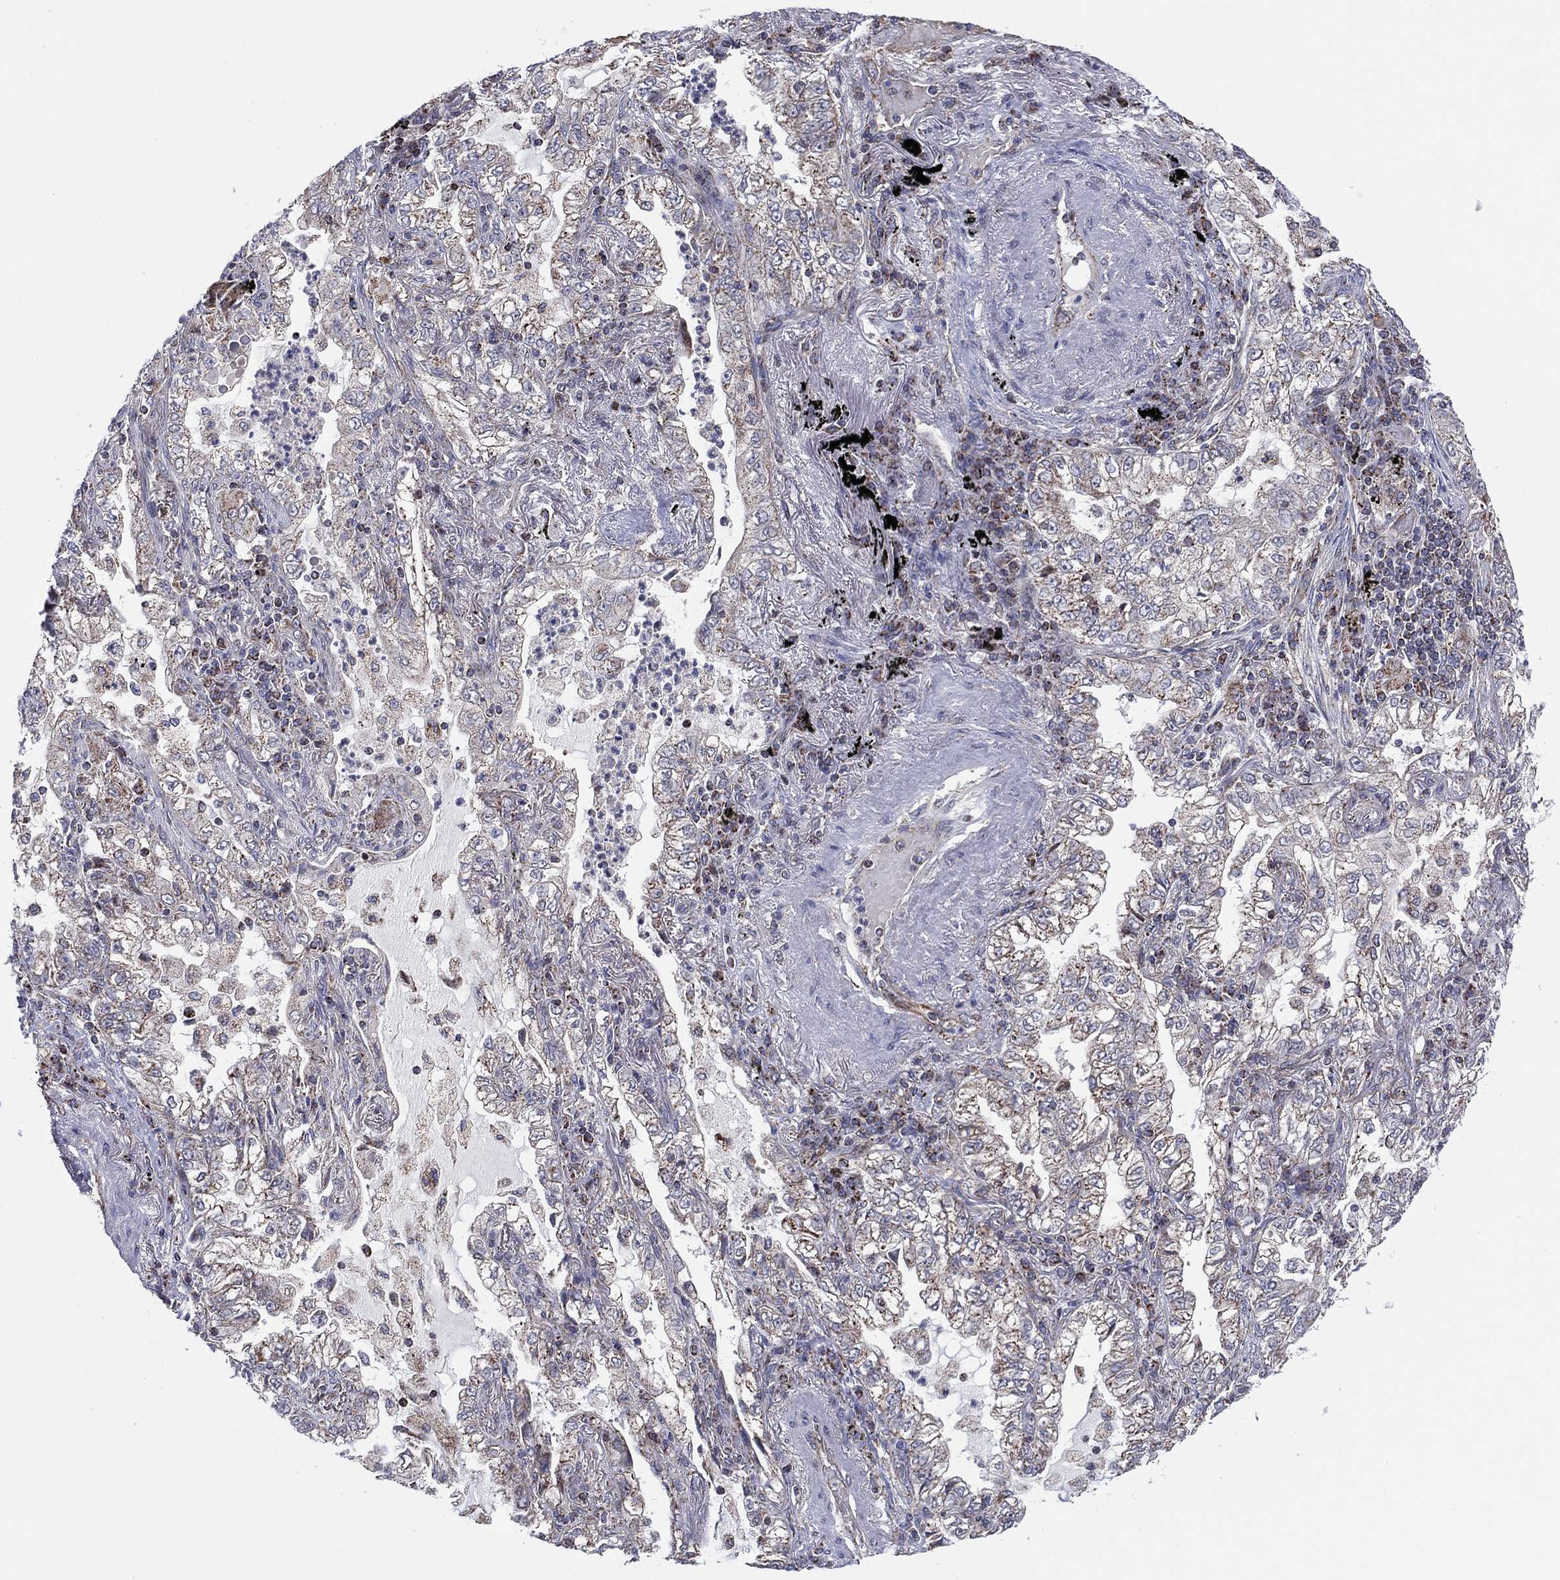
{"staining": {"intensity": "weak", "quantity": "<25%", "location": "cytoplasmic/membranous"}, "tissue": "lung cancer", "cell_type": "Tumor cells", "image_type": "cancer", "snomed": [{"axis": "morphology", "description": "Adenocarcinoma, NOS"}, {"axis": "topography", "description": "Lung"}], "caption": "Lung cancer was stained to show a protein in brown. There is no significant positivity in tumor cells. (Brightfield microscopy of DAB (3,3'-diaminobenzidine) immunohistochemistry (IHC) at high magnification).", "gene": "PIDD1", "patient": {"sex": "female", "age": 73}}